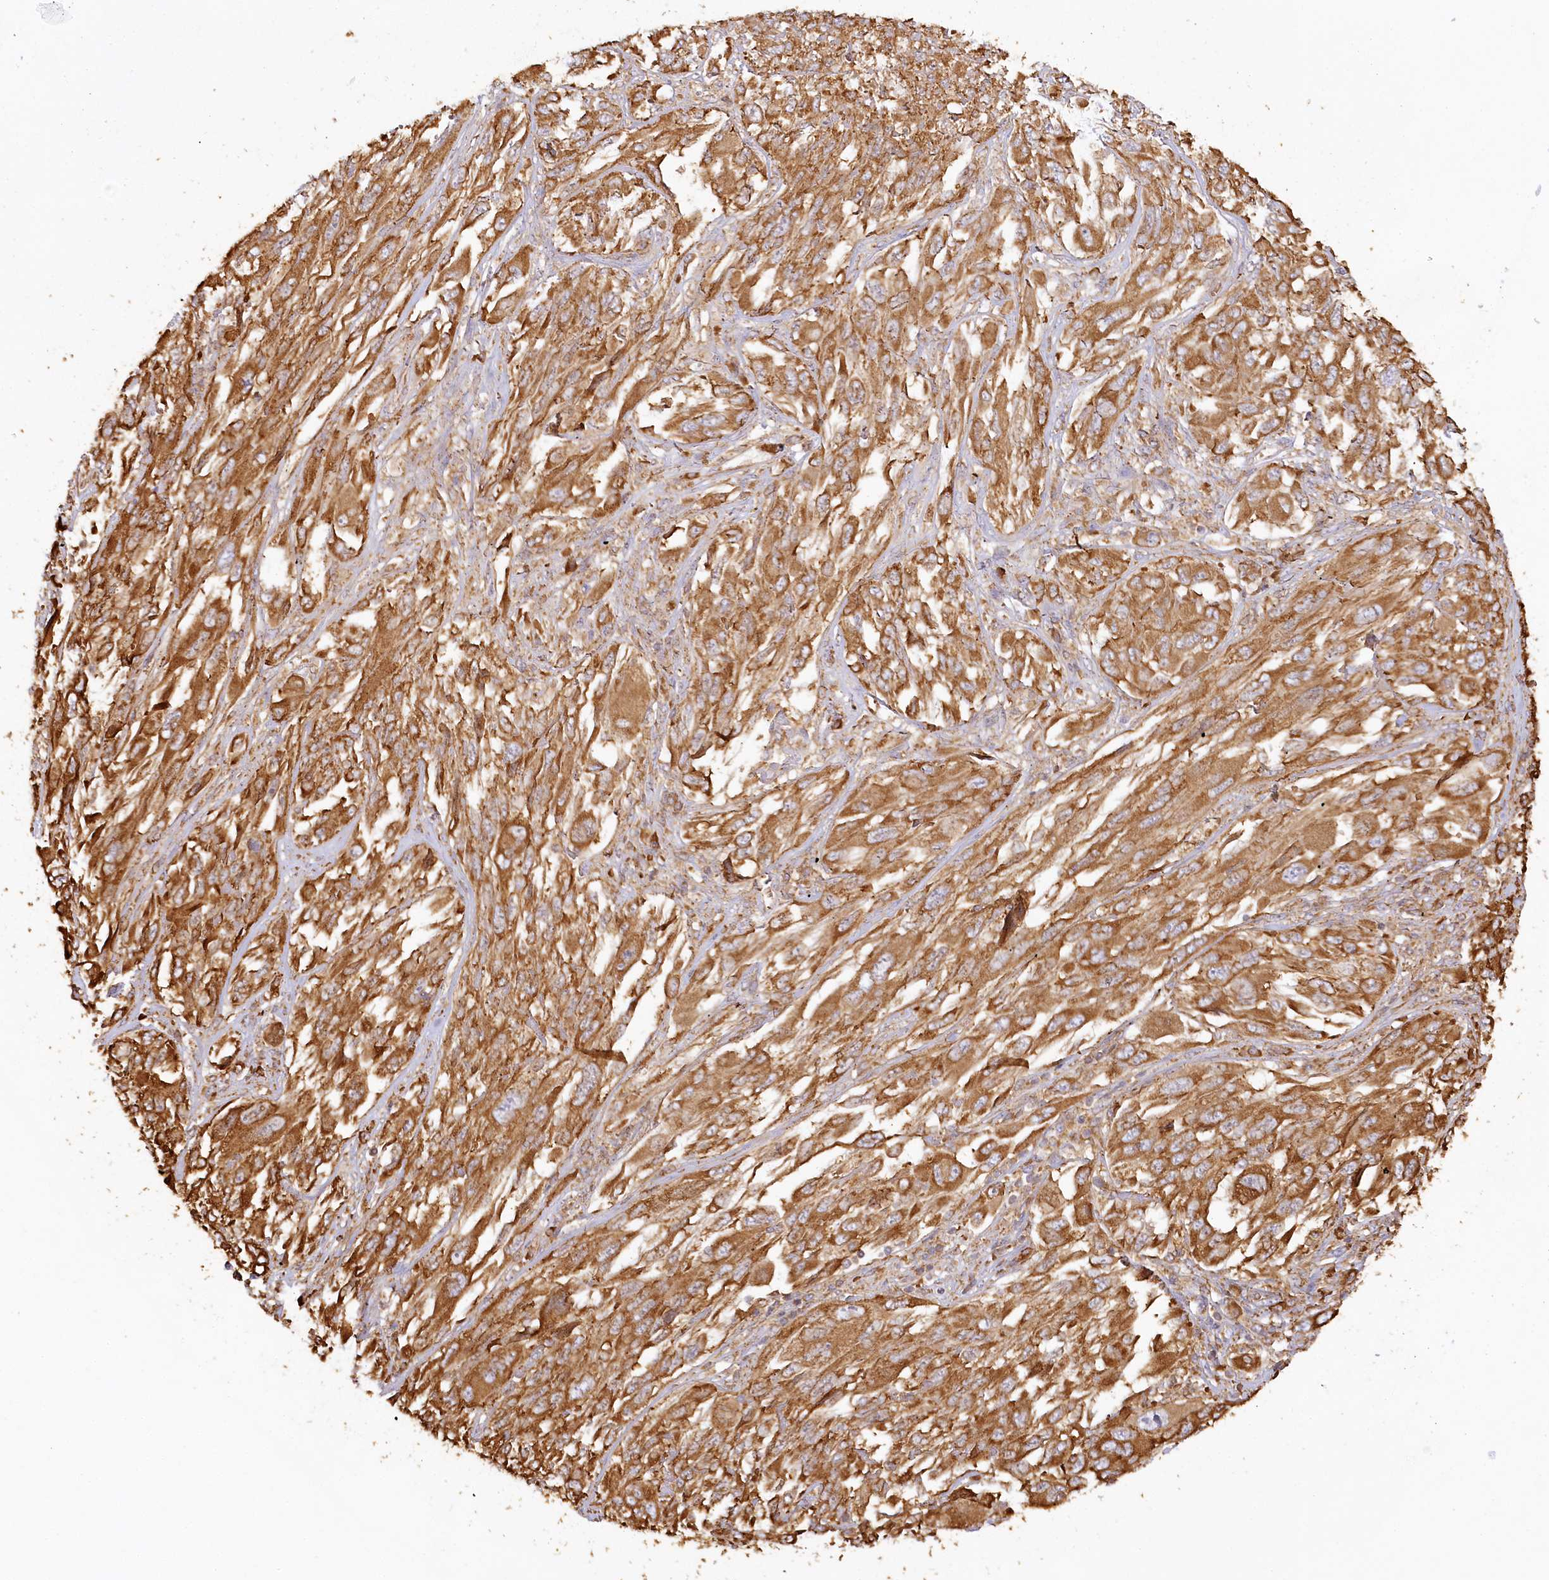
{"staining": {"intensity": "moderate", "quantity": ">75%", "location": "cytoplasmic/membranous"}, "tissue": "melanoma", "cell_type": "Tumor cells", "image_type": "cancer", "snomed": [{"axis": "morphology", "description": "Malignant melanoma, NOS"}, {"axis": "topography", "description": "Skin"}], "caption": "DAB immunohistochemical staining of human malignant melanoma reveals moderate cytoplasmic/membranous protein expression in approximately >75% of tumor cells.", "gene": "ACAP2", "patient": {"sex": "female", "age": 91}}